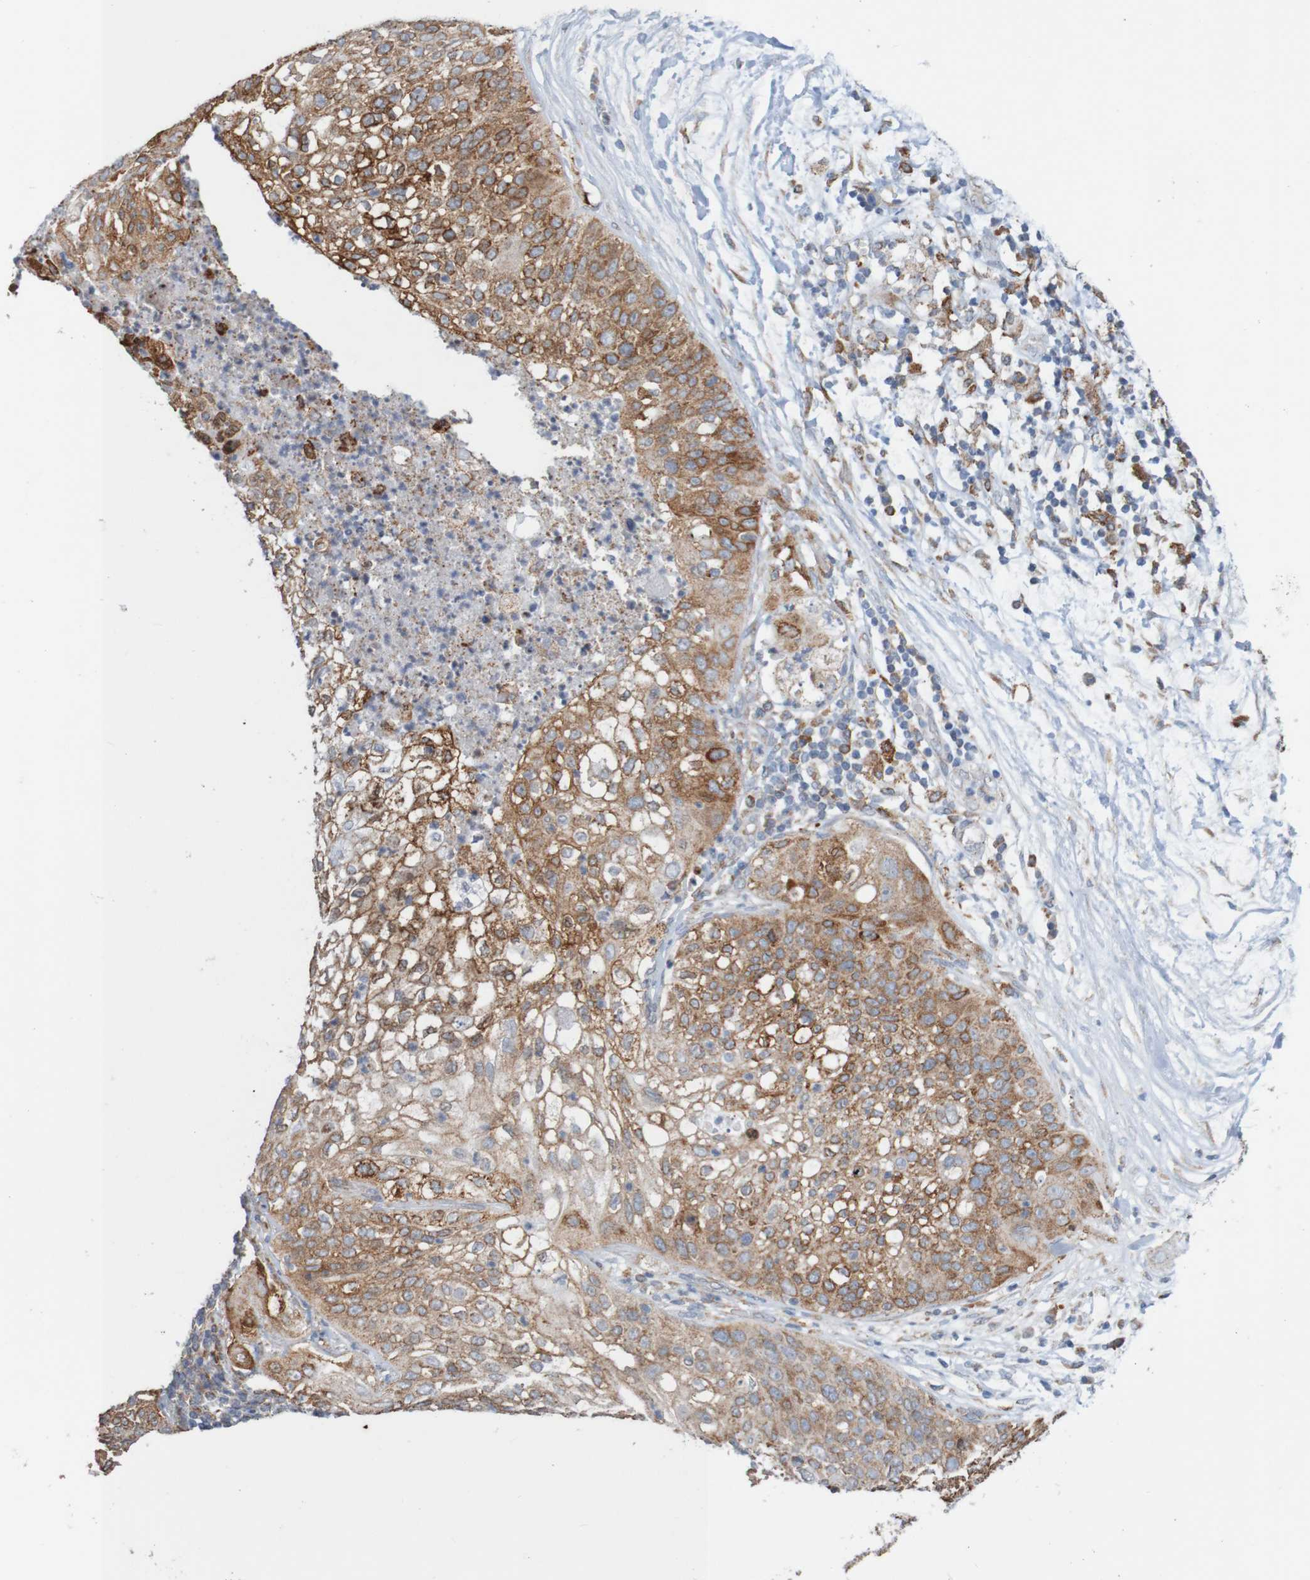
{"staining": {"intensity": "moderate", "quantity": "25%-75%", "location": "cytoplasmic/membranous"}, "tissue": "lung cancer", "cell_type": "Tumor cells", "image_type": "cancer", "snomed": [{"axis": "morphology", "description": "Inflammation, NOS"}, {"axis": "morphology", "description": "Squamous cell carcinoma, NOS"}, {"axis": "topography", "description": "Lymph node"}, {"axis": "topography", "description": "Soft tissue"}, {"axis": "topography", "description": "Lung"}], "caption": "Approximately 25%-75% of tumor cells in human squamous cell carcinoma (lung) demonstrate moderate cytoplasmic/membranous protein positivity as visualized by brown immunohistochemical staining.", "gene": "PDIA3", "patient": {"sex": "male", "age": 66}}